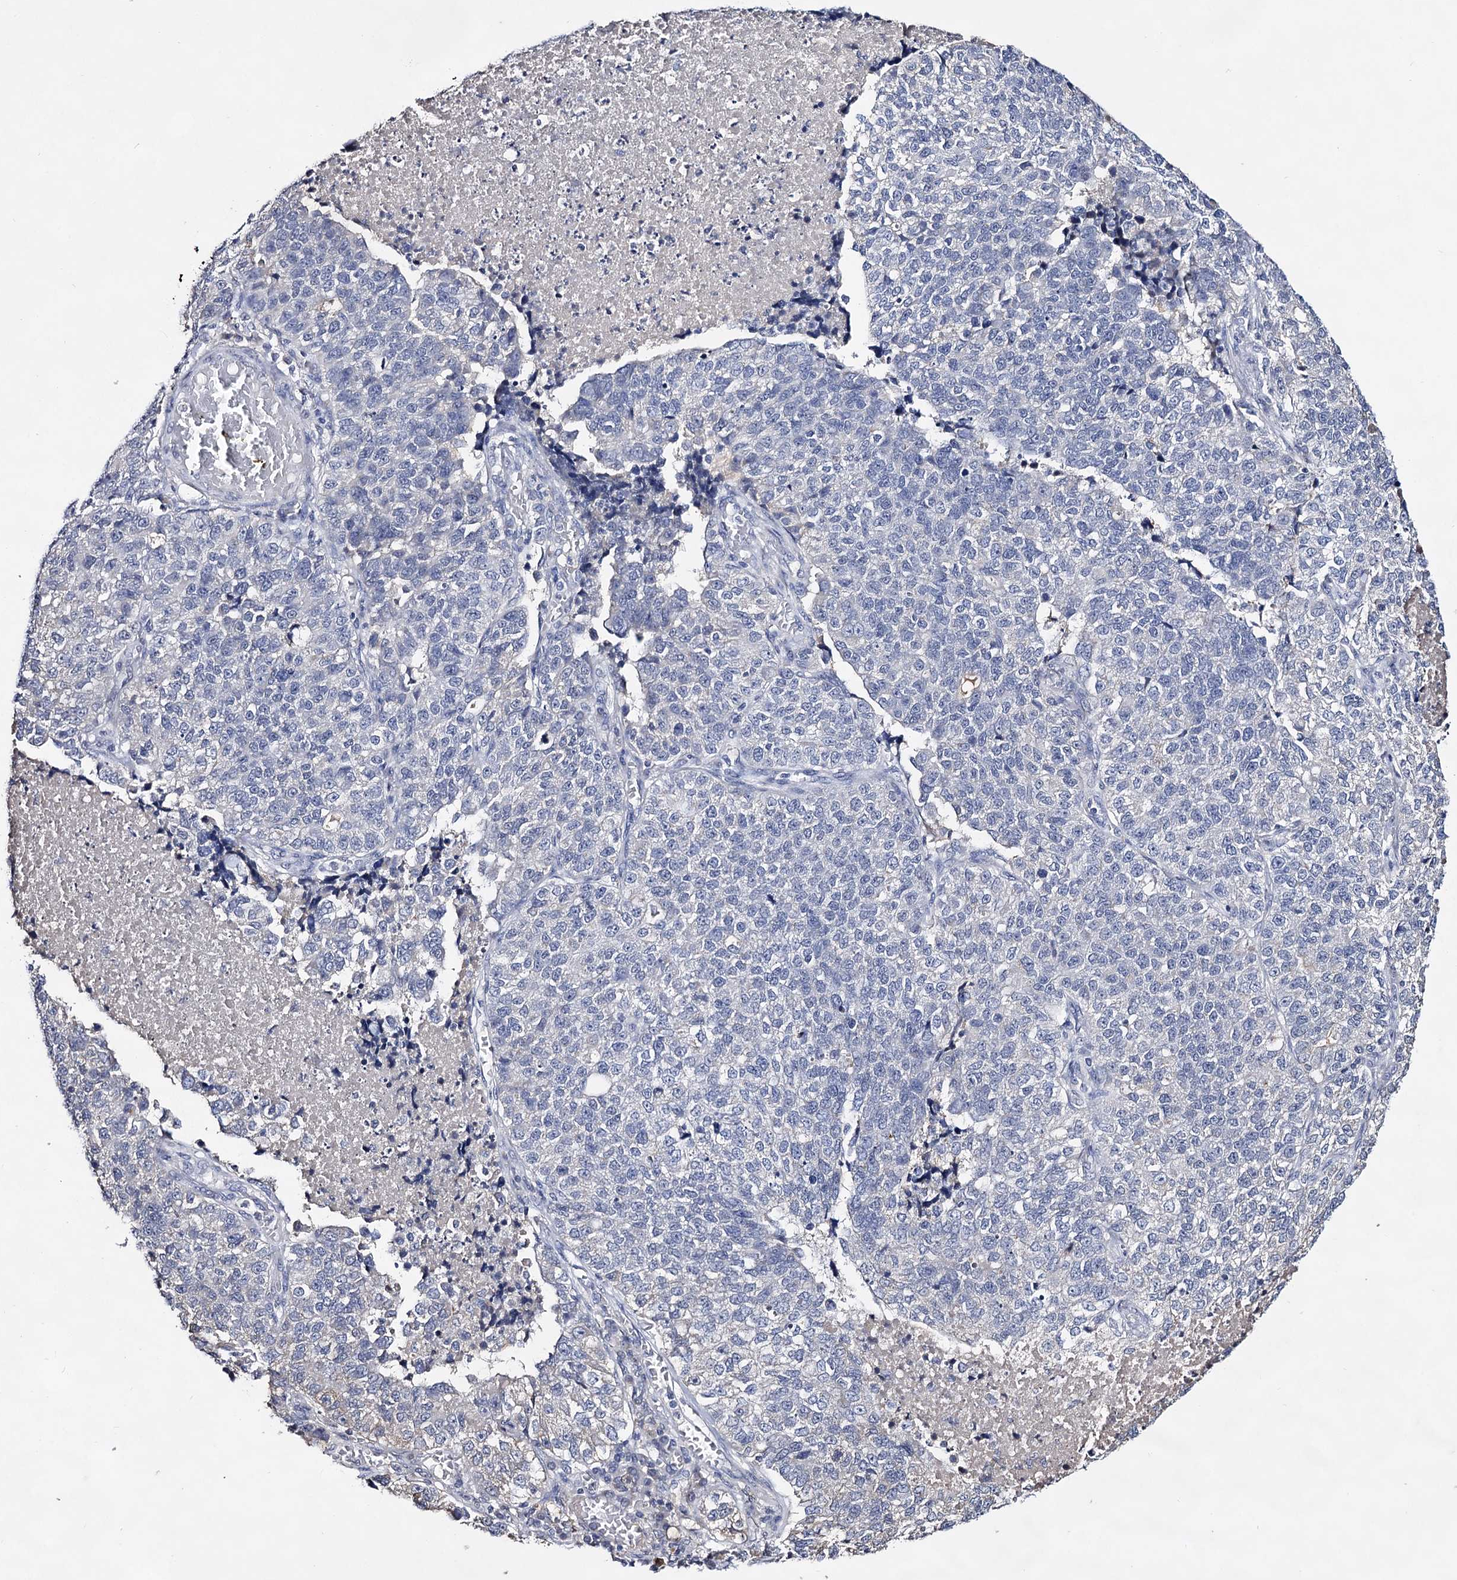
{"staining": {"intensity": "negative", "quantity": "none", "location": "none"}, "tissue": "lung cancer", "cell_type": "Tumor cells", "image_type": "cancer", "snomed": [{"axis": "morphology", "description": "Adenocarcinoma, NOS"}, {"axis": "topography", "description": "Lung"}], "caption": "High magnification brightfield microscopy of lung cancer (adenocarcinoma) stained with DAB (brown) and counterstained with hematoxylin (blue): tumor cells show no significant staining. Nuclei are stained in blue.", "gene": "PLIN1", "patient": {"sex": "male", "age": 49}}